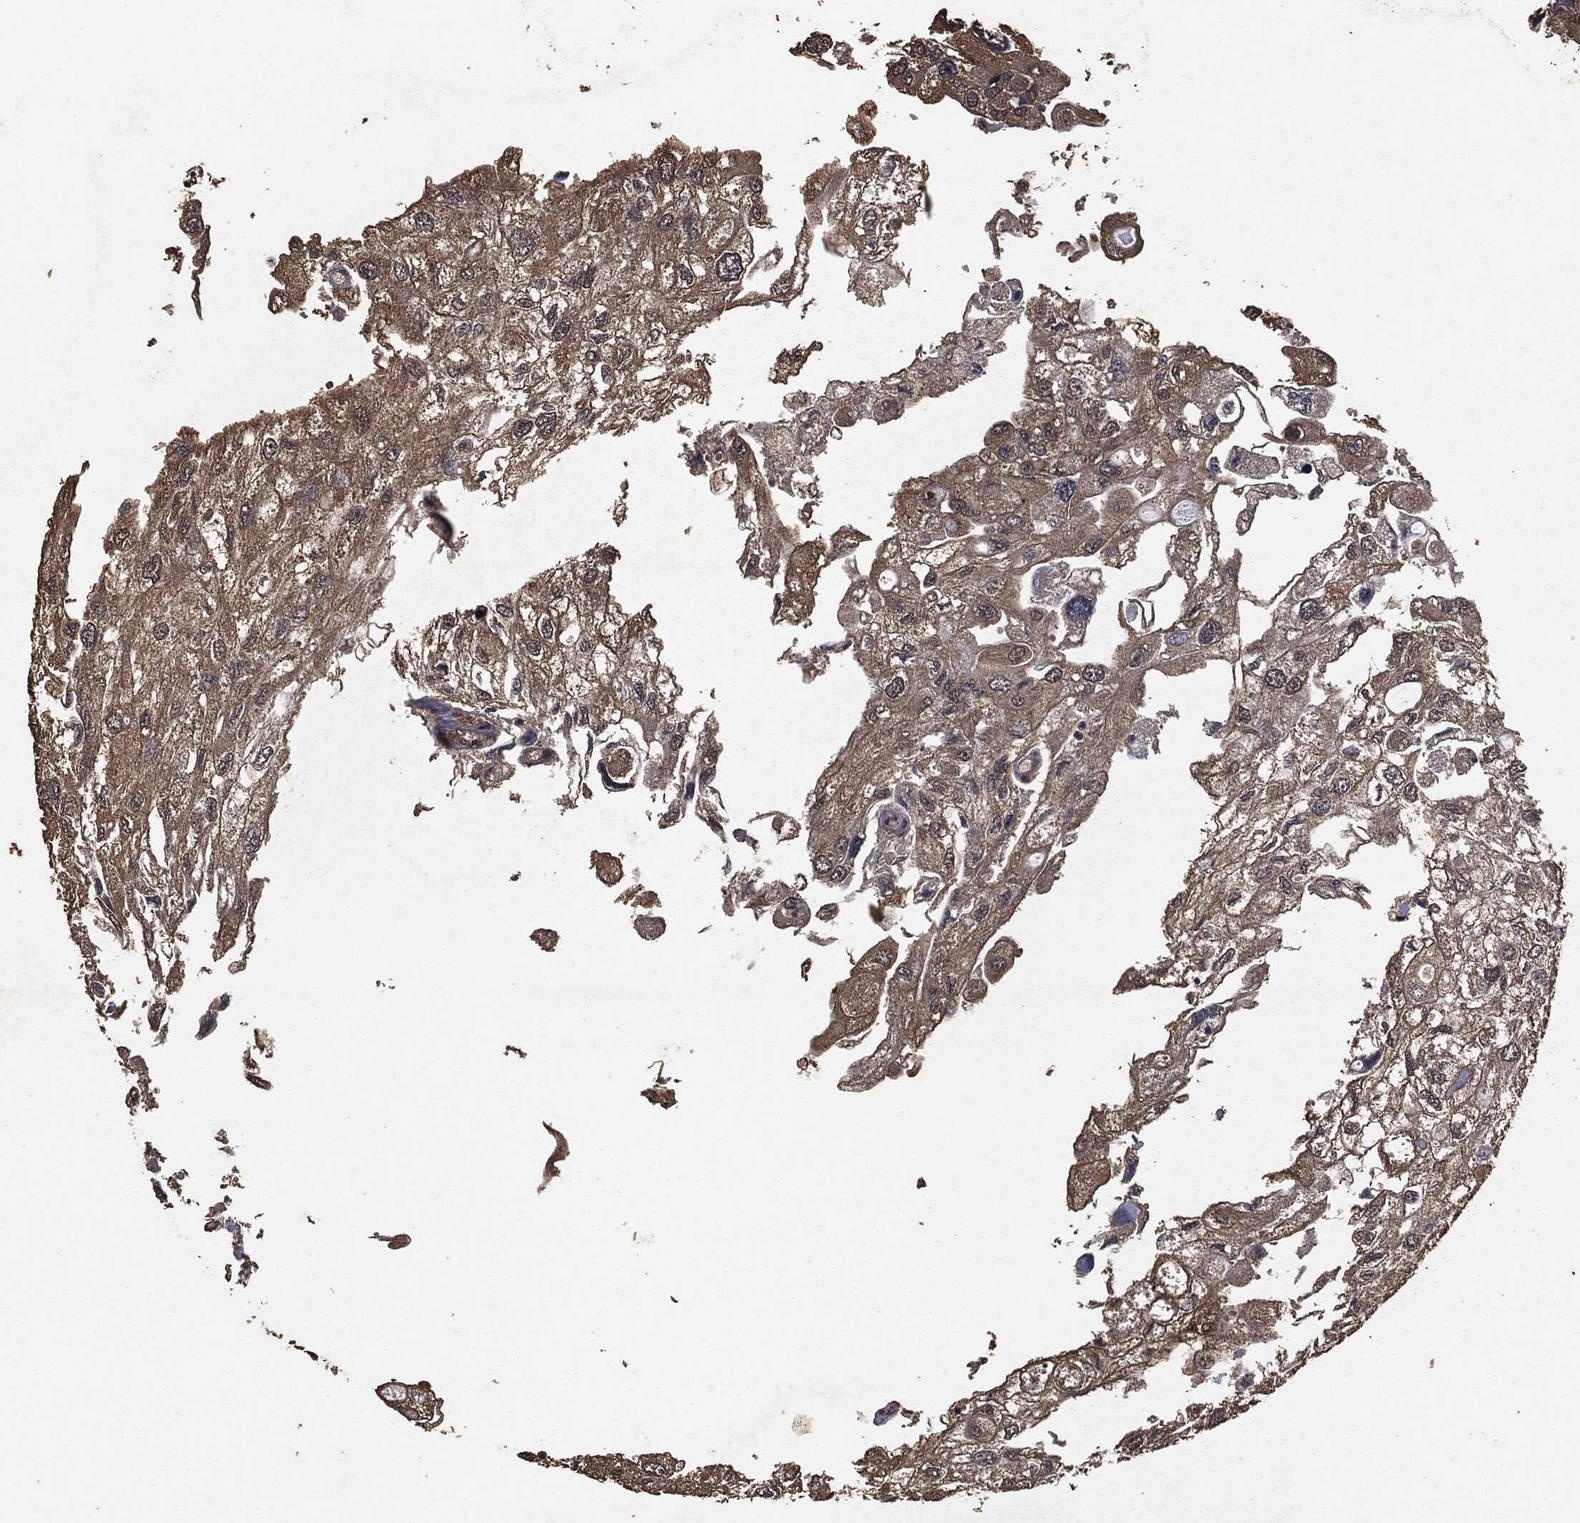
{"staining": {"intensity": "weak", "quantity": ">75%", "location": "cytoplasmic/membranous"}, "tissue": "urothelial cancer", "cell_type": "Tumor cells", "image_type": "cancer", "snomed": [{"axis": "morphology", "description": "Urothelial carcinoma, High grade"}, {"axis": "topography", "description": "Urinary bladder"}], "caption": "Urothelial carcinoma (high-grade) stained with immunohistochemistry demonstrates weak cytoplasmic/membranous positivity in about >75% of tumor cells. The staining is performed using DAB (3,3'-diaminobenzidine) brown chromogen to label protein expression. The nuclei are counter-stained blue using hematoxylin.", "gene": "AKT1S1", "patient": {"sex": "male", "age": 59}}